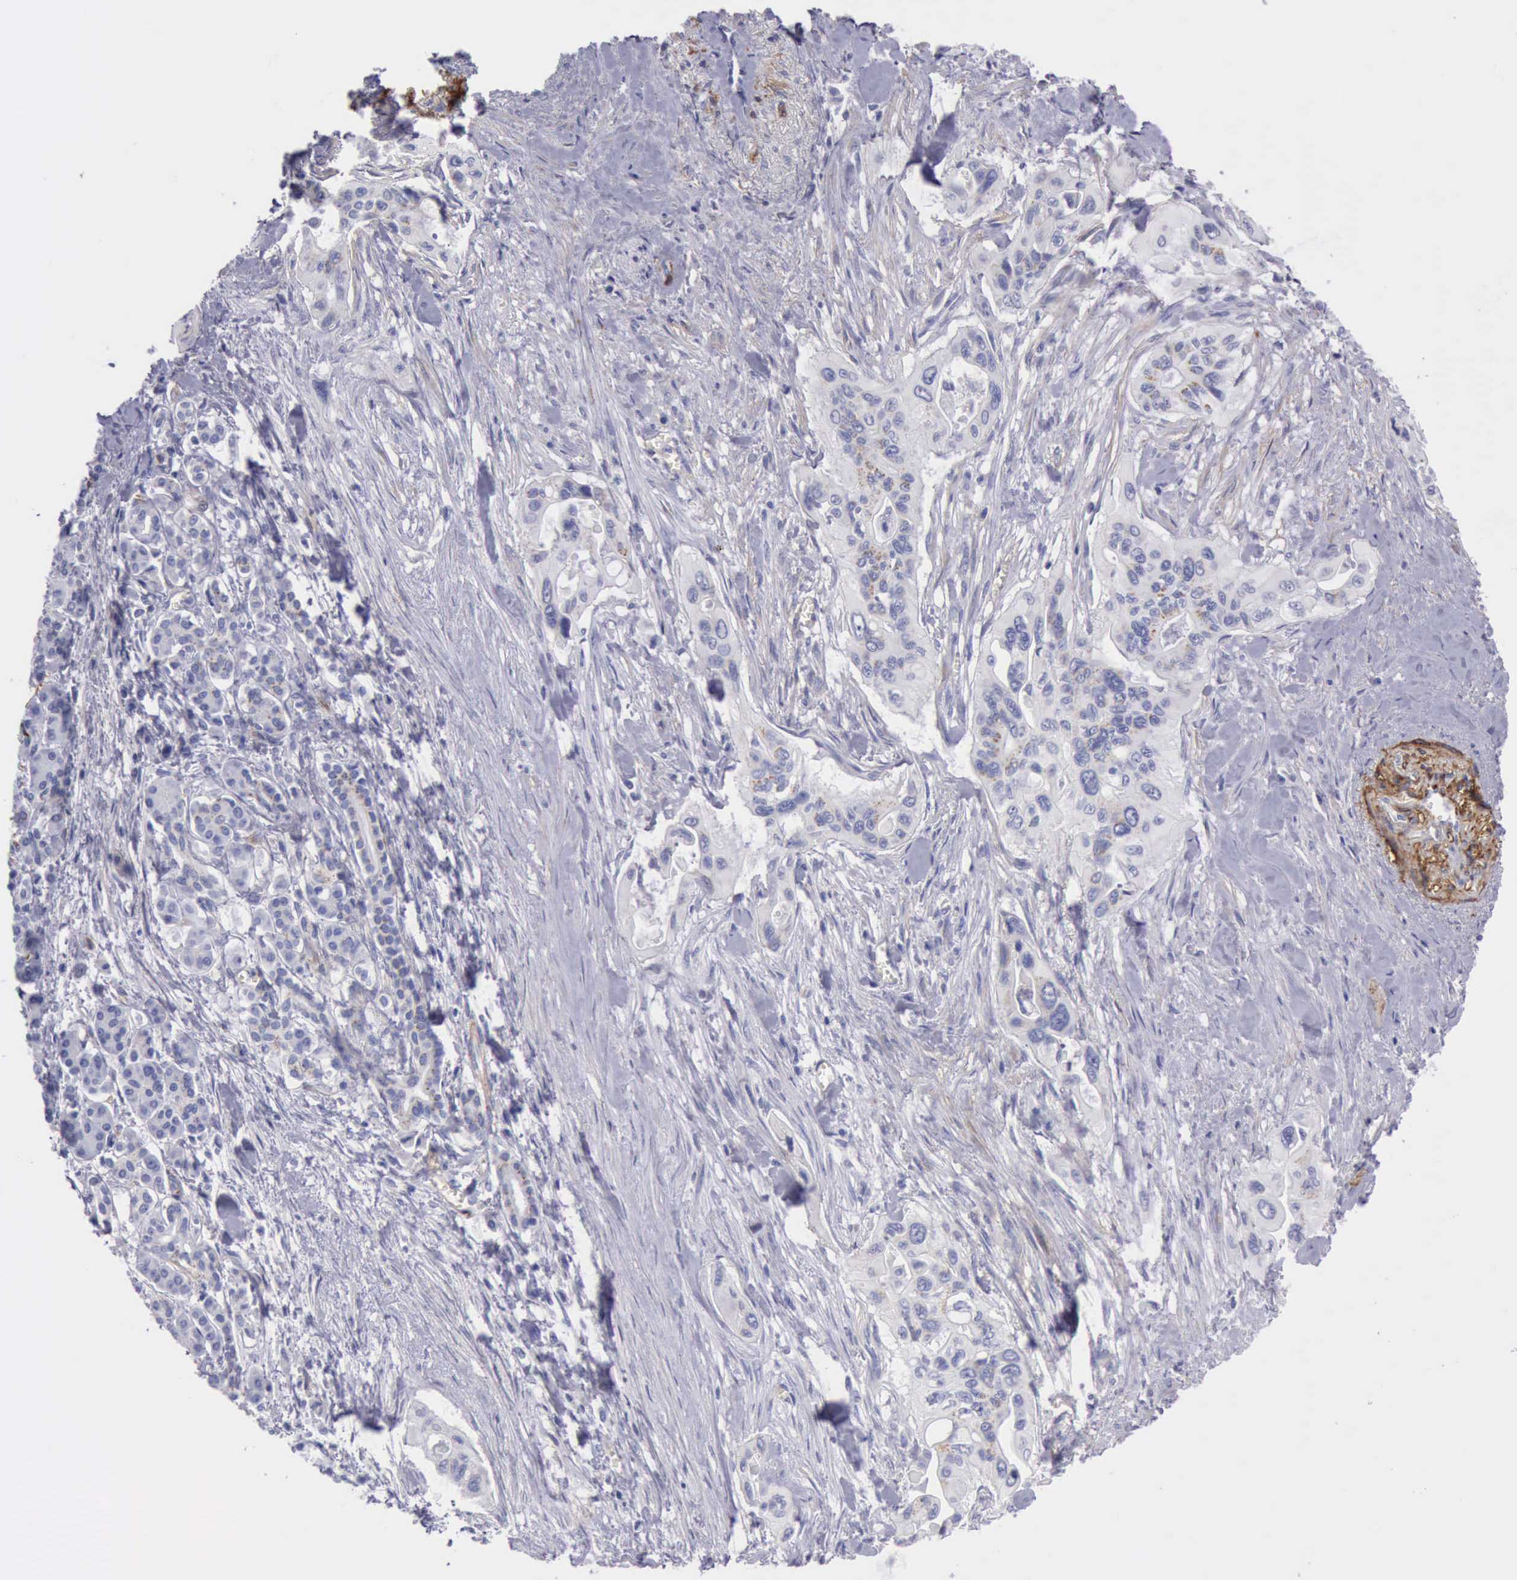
{"staining": {"intensity": "negative", "quantity": "none", "location": "none"}, "tissue": "pancreatic cancer", "cell_type": "Tumor cells", "image_type": "cancer", "snomed": [{"axis": "morphology", "description": "Adenocarcinoma, NOS"}, {"axis": "topography", "description": "Pancreas"}], "caption": "Immunohistochemistry of adenocarcinoma (pancreatic) exhibits no expression in tumor cells.", "gene": "AOC3", "patient": {"sex": "male", "age": 77}}